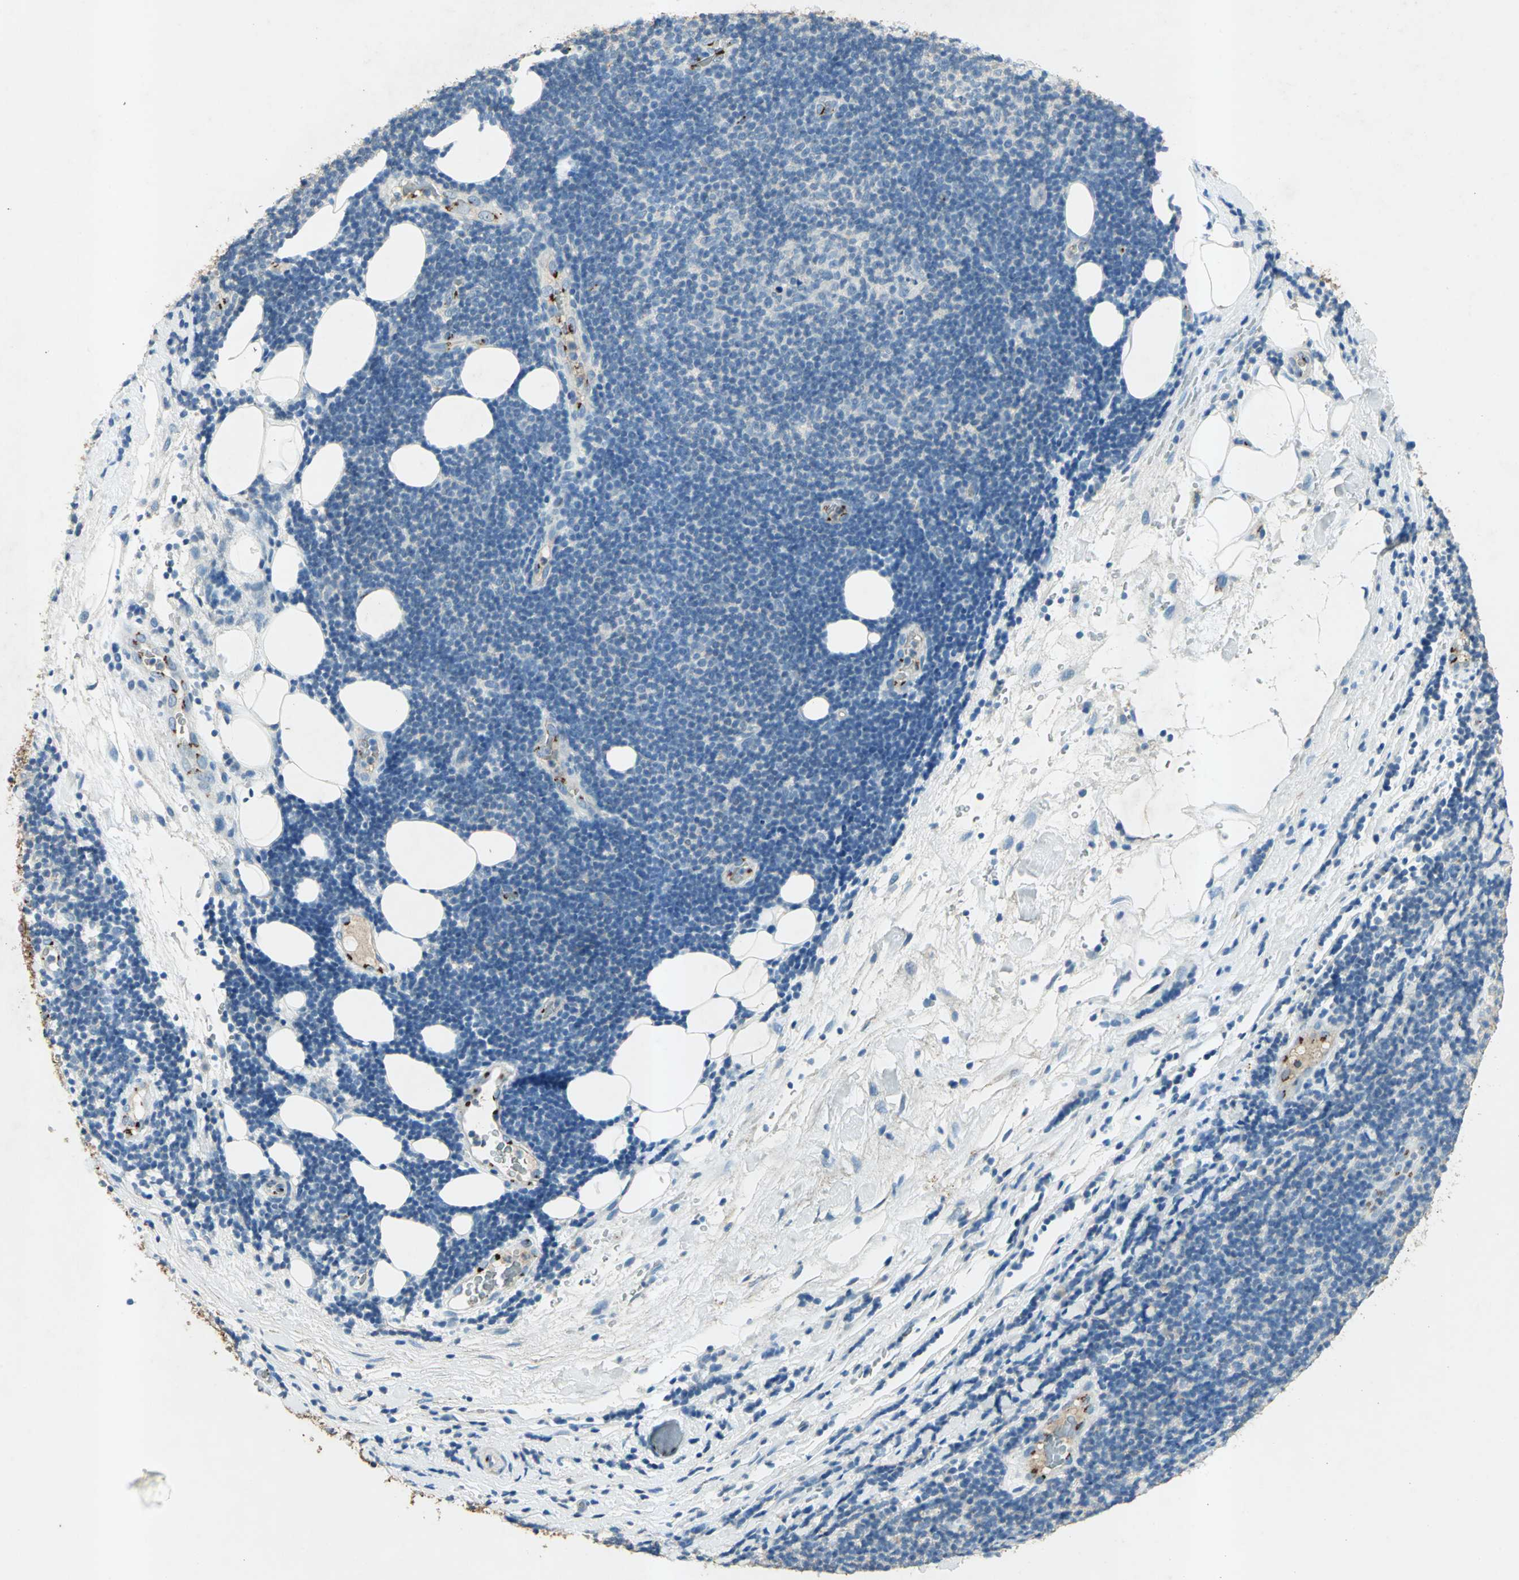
{"staining": {"intensity": "negative", "quantity": "none", "location": "none"}, "tissue": "lymphoma", "cell_type": "Tumor cells", "image_type": "cancer", "snomed": [{"axis": "morphology", "description": "Malignant lymphoma, non-Hodgkin's type, Low grade"}, {"axis": "topography", "description": "Lymph node"}], "caption": "There is no significant expression in tumor cells of malignant lymphoma, non-Hodgkin's type (low-grade). Nuclei are stained in blue.", "gene": "CAMK2B", "patient": {"sex": "male", "age": 83}}